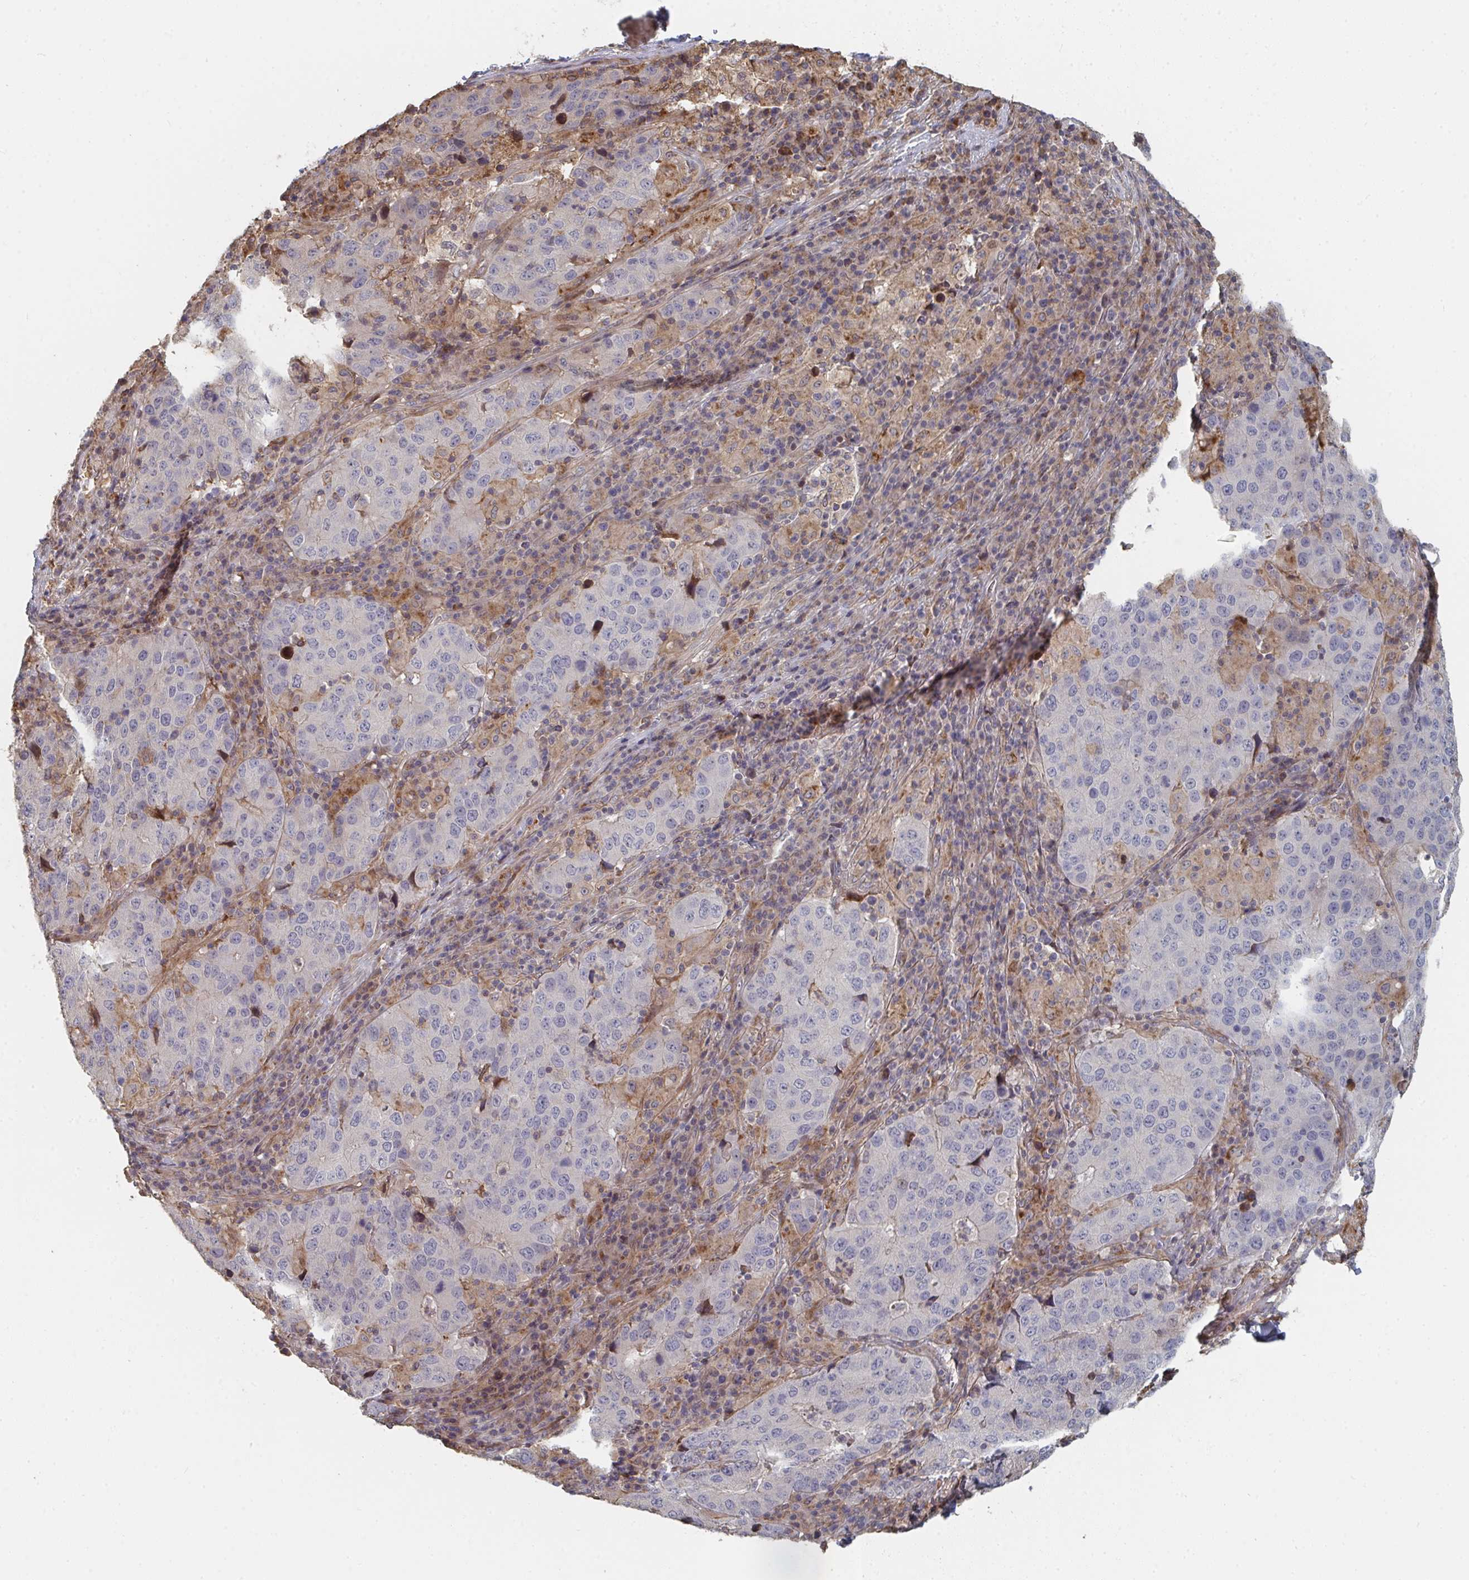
{"staining": {"intensity": "negative", "quantity": "none", "location": "none"}, "tissue": "stomach cancer", "cell_type": "Tumor cells", "image_type": "cancer", "snomed": [{"axis": "morphology", "description": "Adenocarcinoma, NOS"}, {"axis": "topography", "description": "Stomach"}], "caption": "Immunohistochemistry (IHC) image of human adenocarcinoma (stomach) stained for a protein (brown), which demonstrates no positivity in tumor cells.", "gene": "PTEN", "patient": {"sex": "male", "age": 71}}